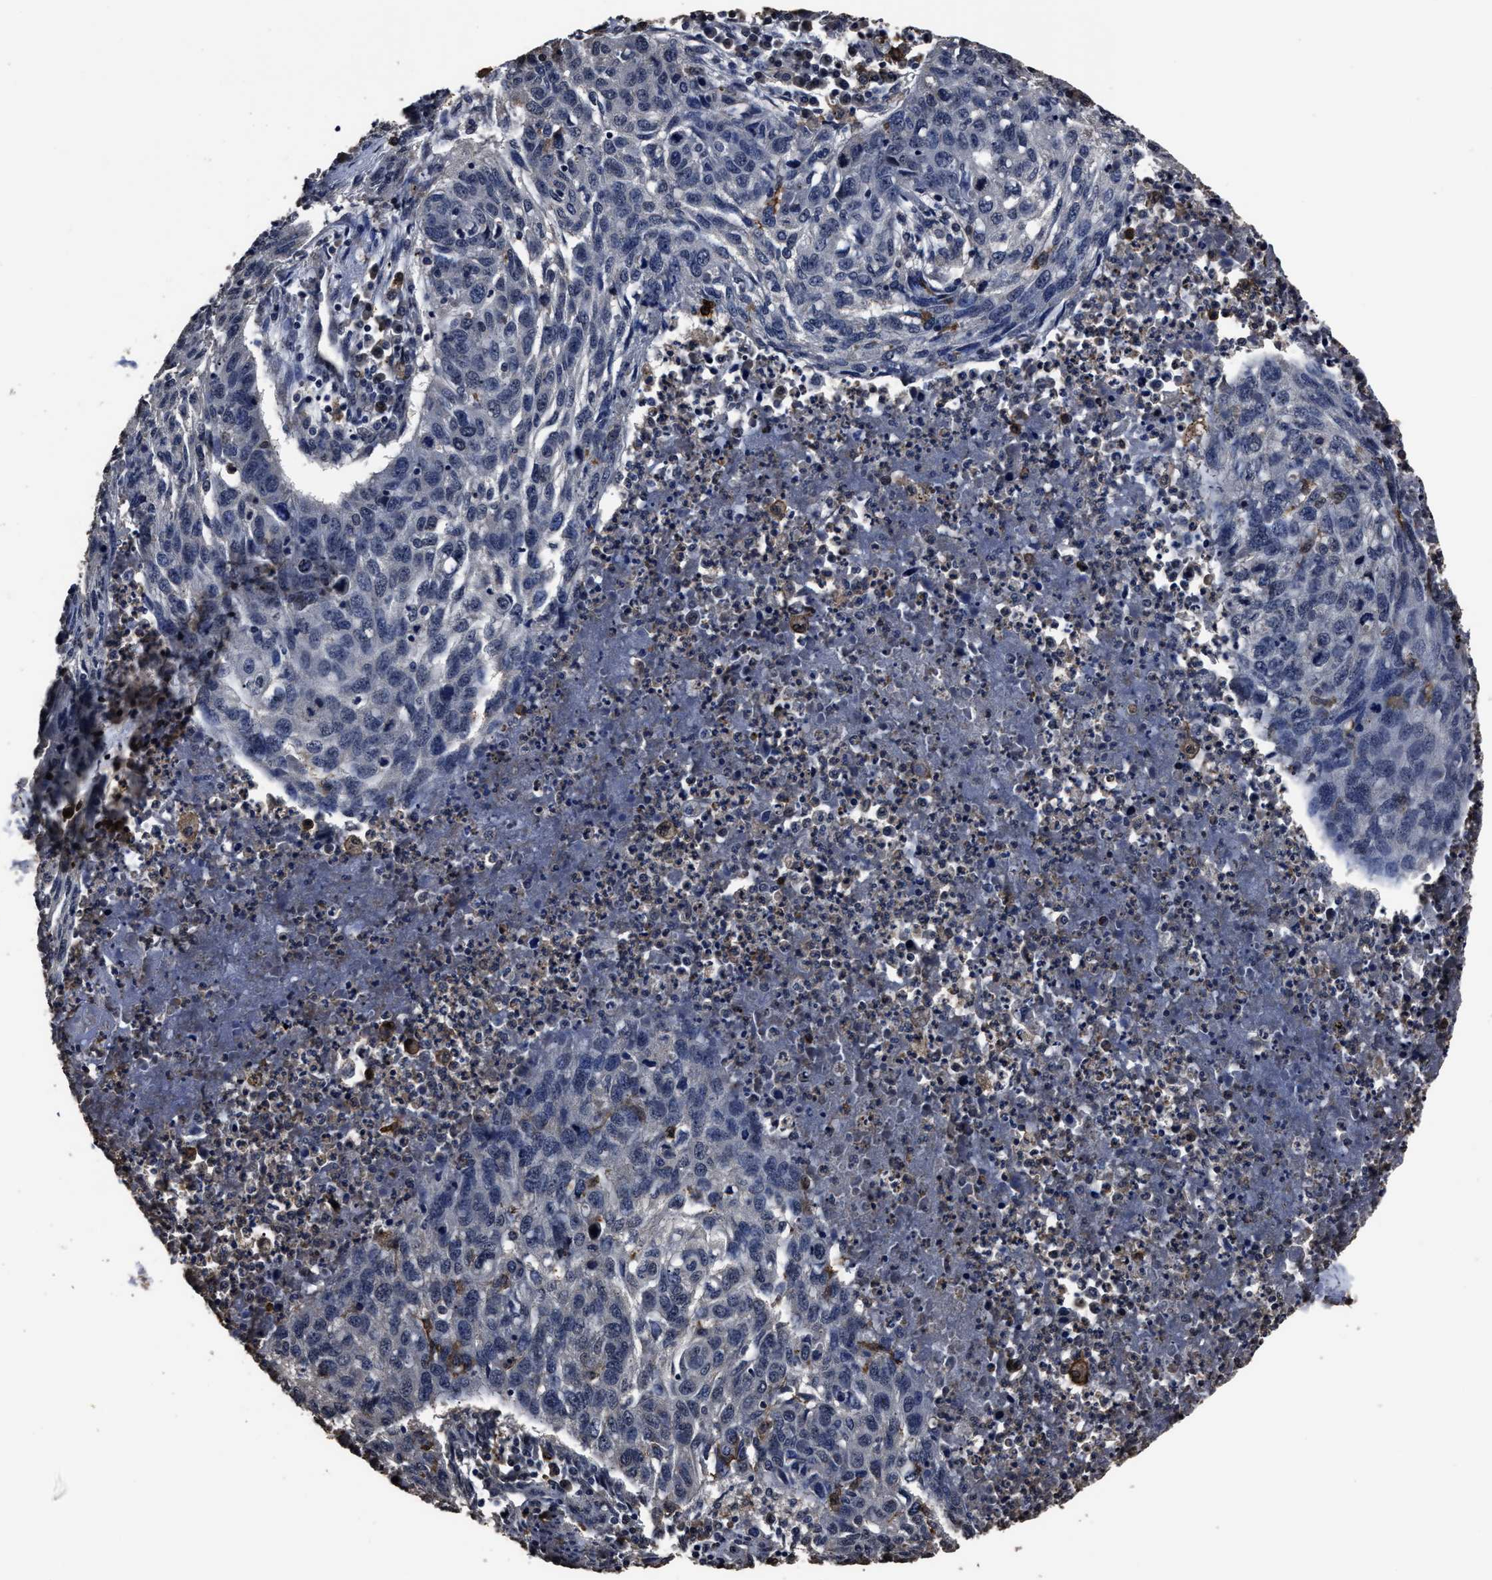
{"staining": {"intensity": "negative", "quantity": "none", "location": "none"}, "tissue": "lung cancer", "cell_type": "Tumor cells", "image_type": "cancer", "snomed": [{"axis": "morphology", "description": "Squamous cell carcinoma, NOS"}, {"axis": "topography", "description": "Lung"}], "caption": "Histopathology image shows no protein expression in tumor cells of squamous cell carcinoma (lung) tissue.", "gene": "RSBN1L", "patient": {"sex": "female", "age": 63}}